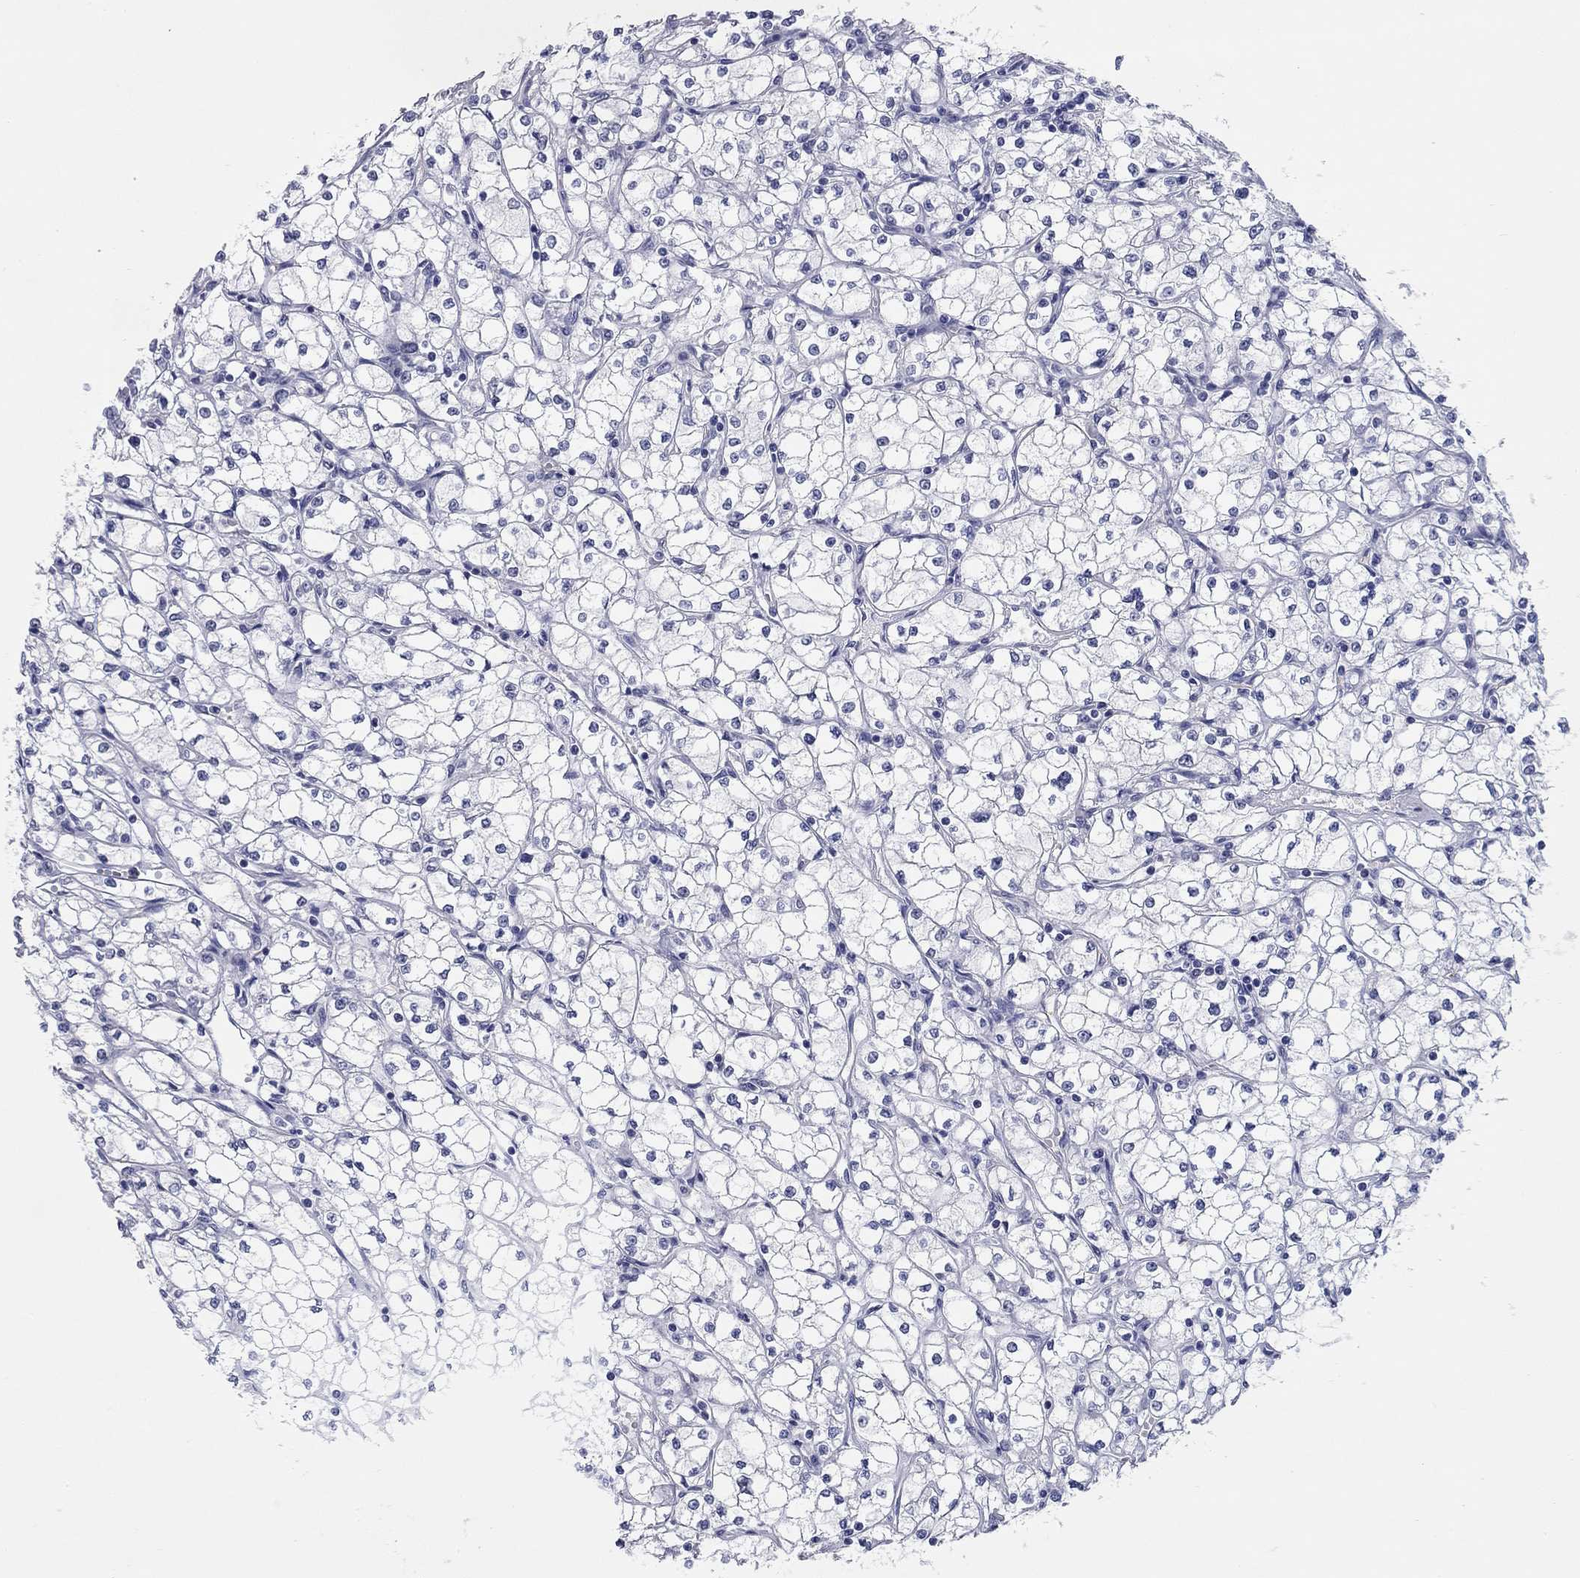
{"staining": {"intensity": "negative", "quantity": "none", "location": "none"}, "tissue": "renal cancer", "cell_type": "Tumor cells", "image_type": "cancer", "snomed": [{"axis": "morphology", "description": "Adenocarcinoma, NOS"}, {"axis": "topography", "description": "Kidney"}], "caption": "High power microscopy photomicrograph of an immunohistochemistry image of renal cancer, revealing no significant staining in tumor cells.", "gene": "WASF3", "patient": {"sex": "male", "age": 67}}